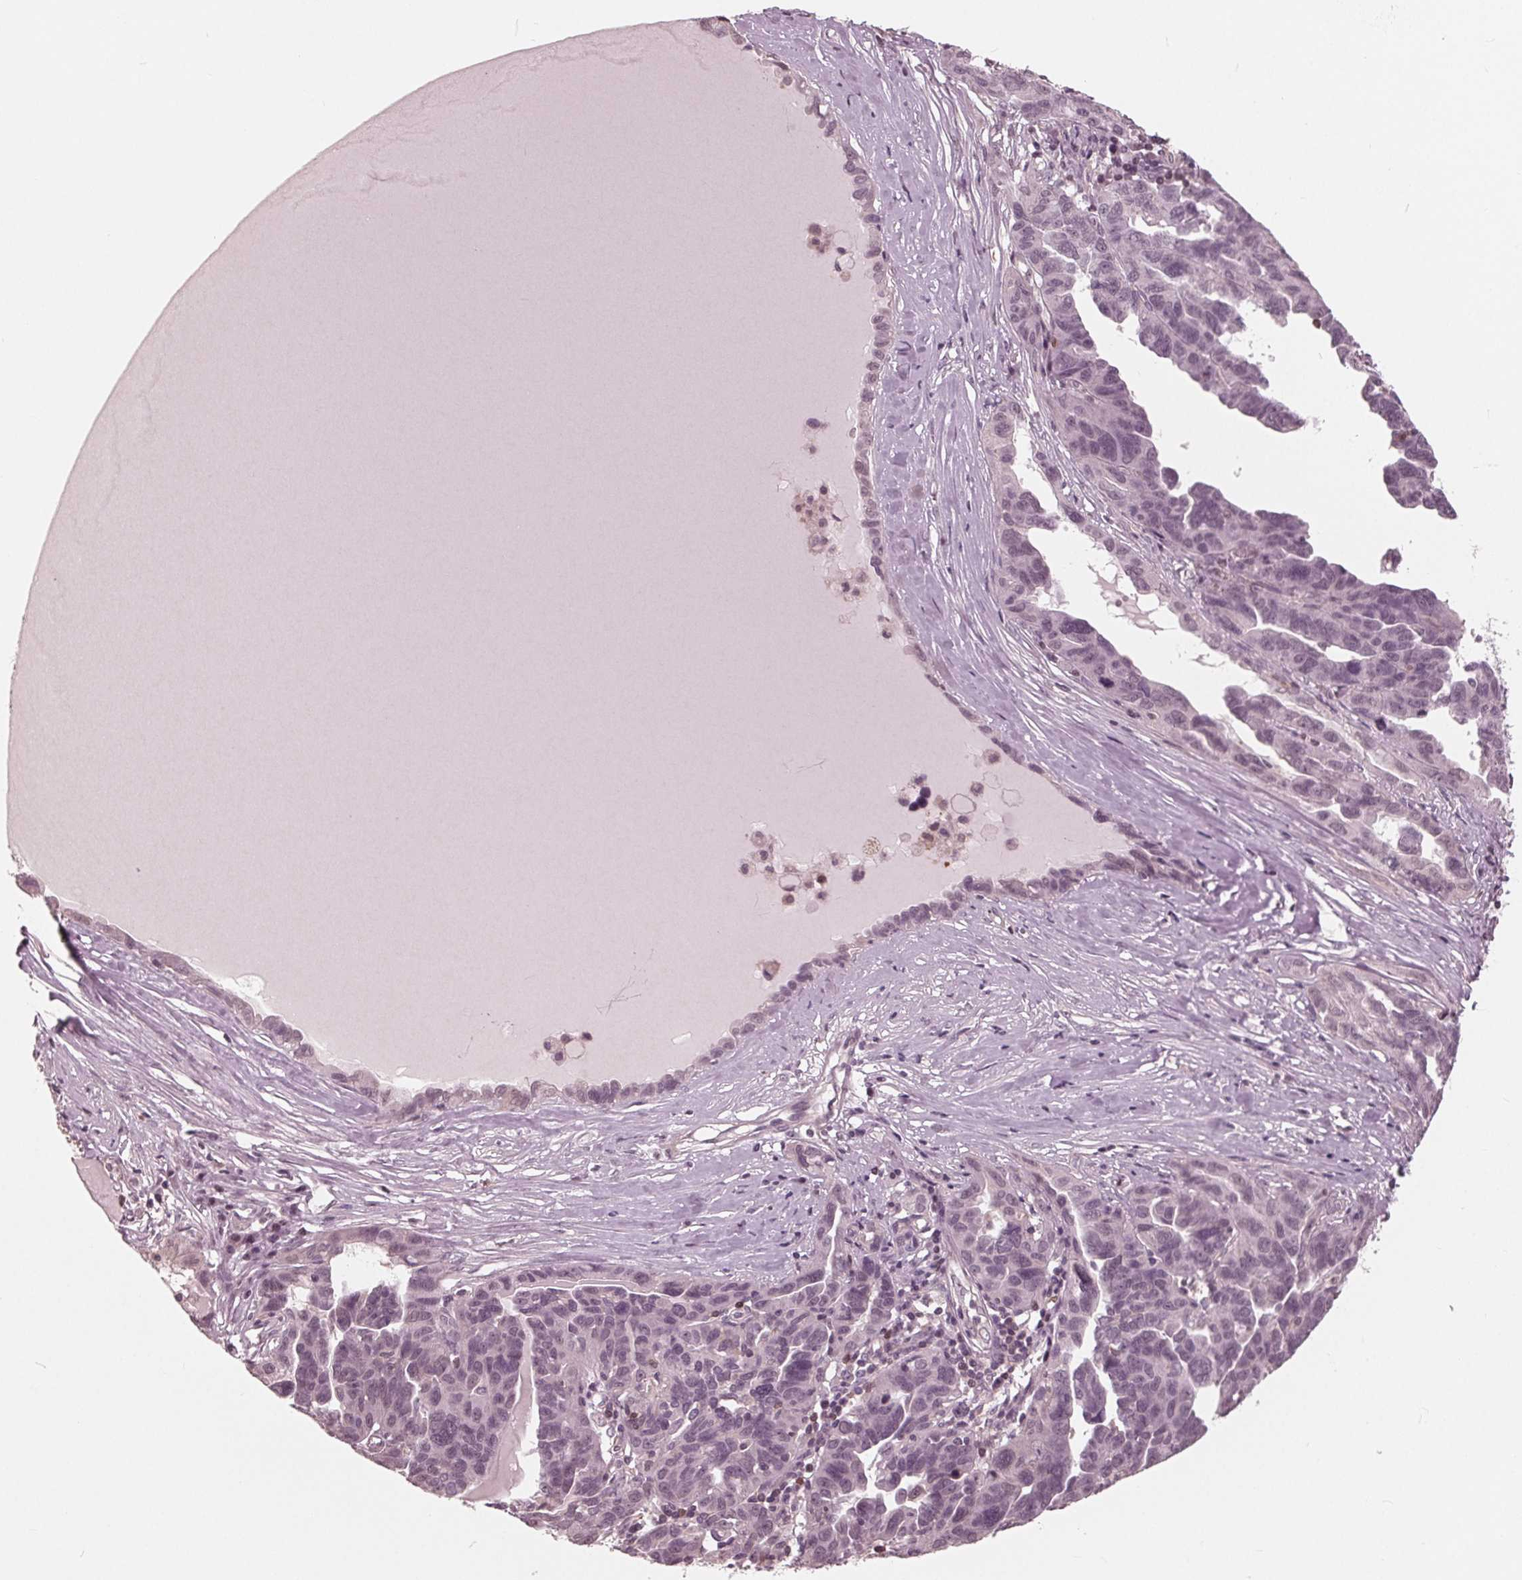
{"staining": {"intensity": "negative", "quantity": "none", "location": "none"}, "tissue": "ovarian cancer", "cell_type": "Tumor cells", "image_type": "cancer", "snomed": [{"axis": "morphology", "description": "Cystadenocarcinoma, serous, NOS"}, {"axis": "topography", "description": "Ovary"}], "caption": "The immunohistochemistry image has no significant staining in tumor cells of serous cystadenocarcinoma (ovarian) tissue. Brightfield microscopy of IHC stained with DAB (brown) and hematoxylin (blue), captured at high magnification.", "gene": "ING3", "patient": {"sex": "female", "age": 64}}